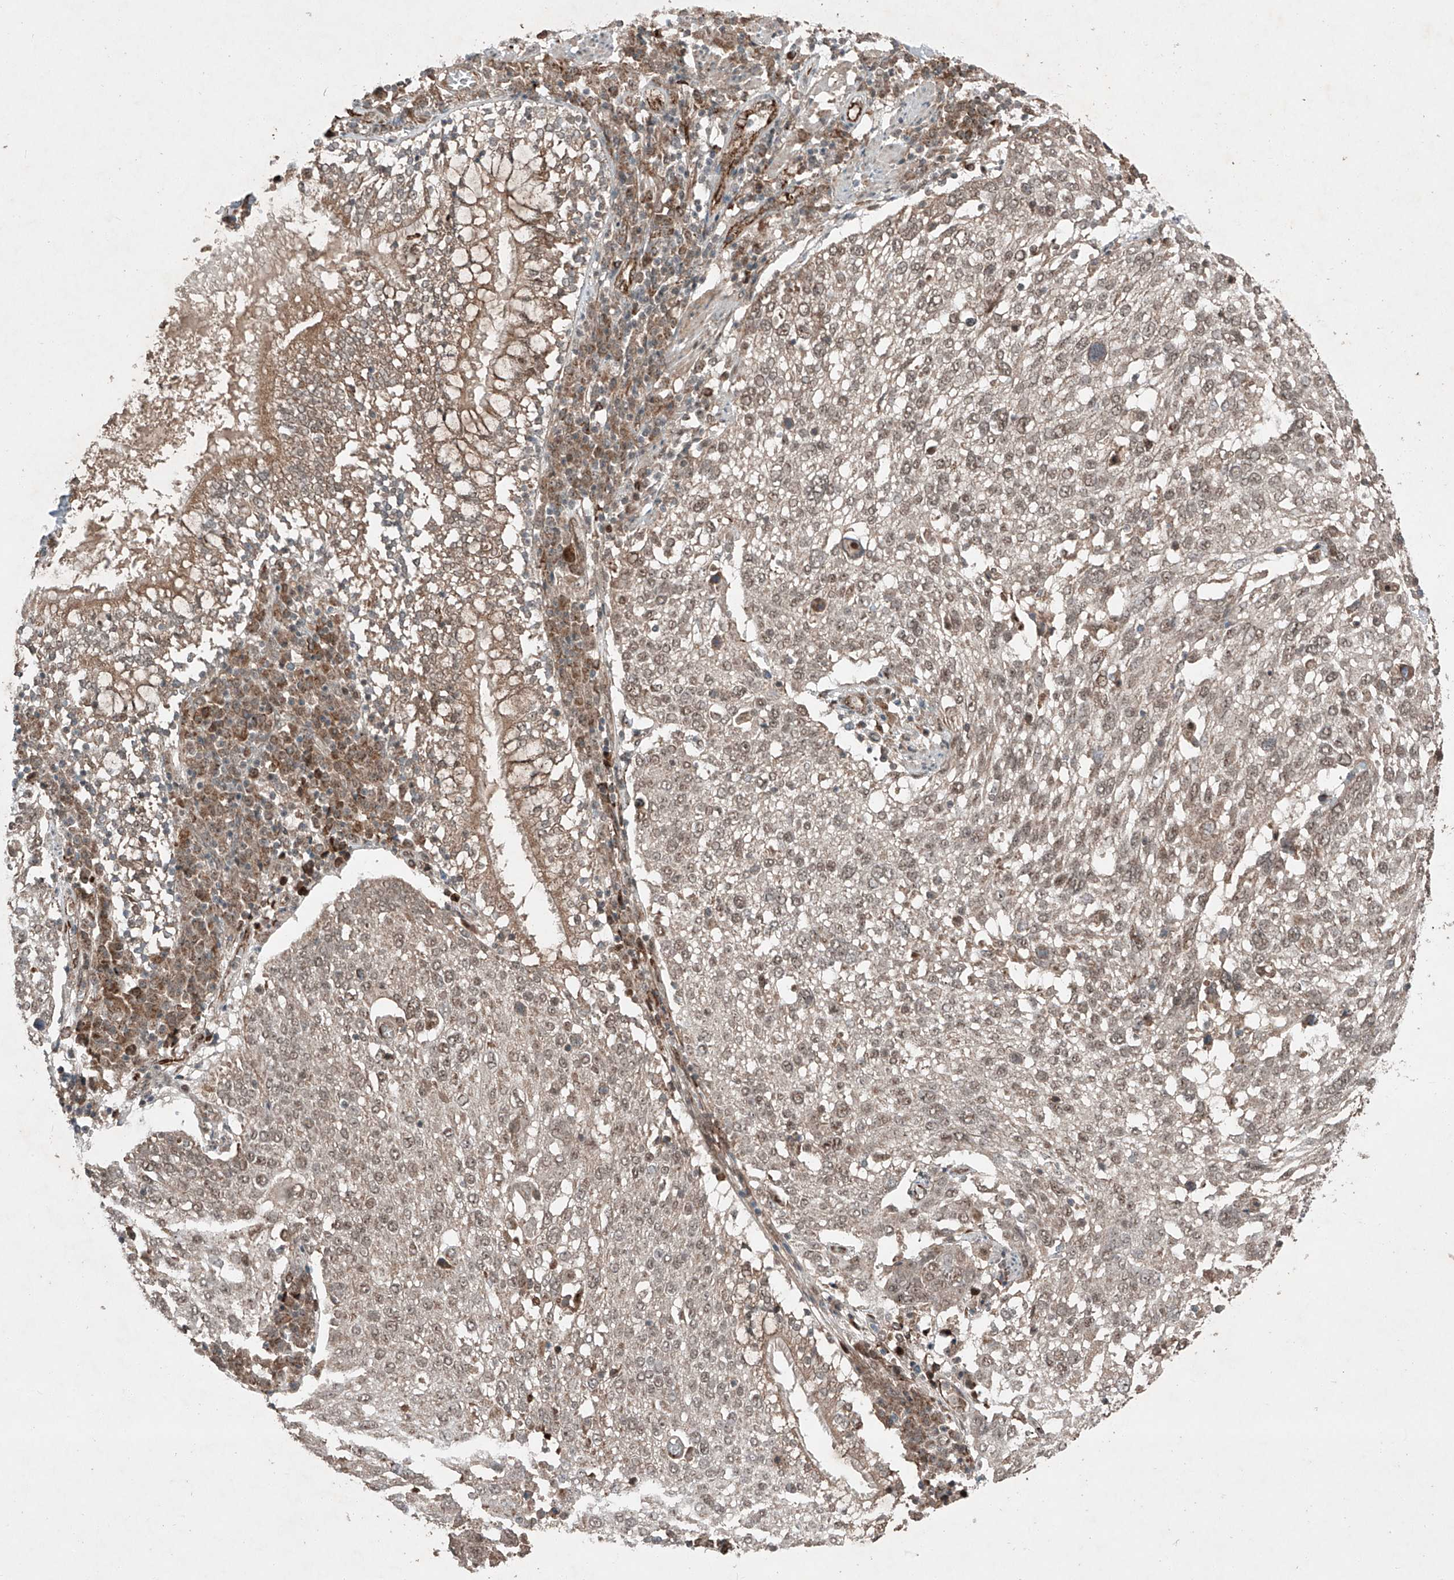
{"staining": {"intensity": "weak", "quantity": ">75%", "location": "nuclear"}, "tissue": "lung cancer", "cell_type": "Tumor cells", "image_type": "cancer", "snomed": [{"axis": "morphology", "description": "Squamous cell carcinoma, NOS"}, {"axis": "topography", "description": "Lung"}], "caption": "Brown immunohistochemical staining in human squamous cell carcinoma (lung) exhibits weak nuclear staining in approximately >75% of tumor cells.", "gene": "ZNF620", "patient": {"sex": "male", "age": 65}}